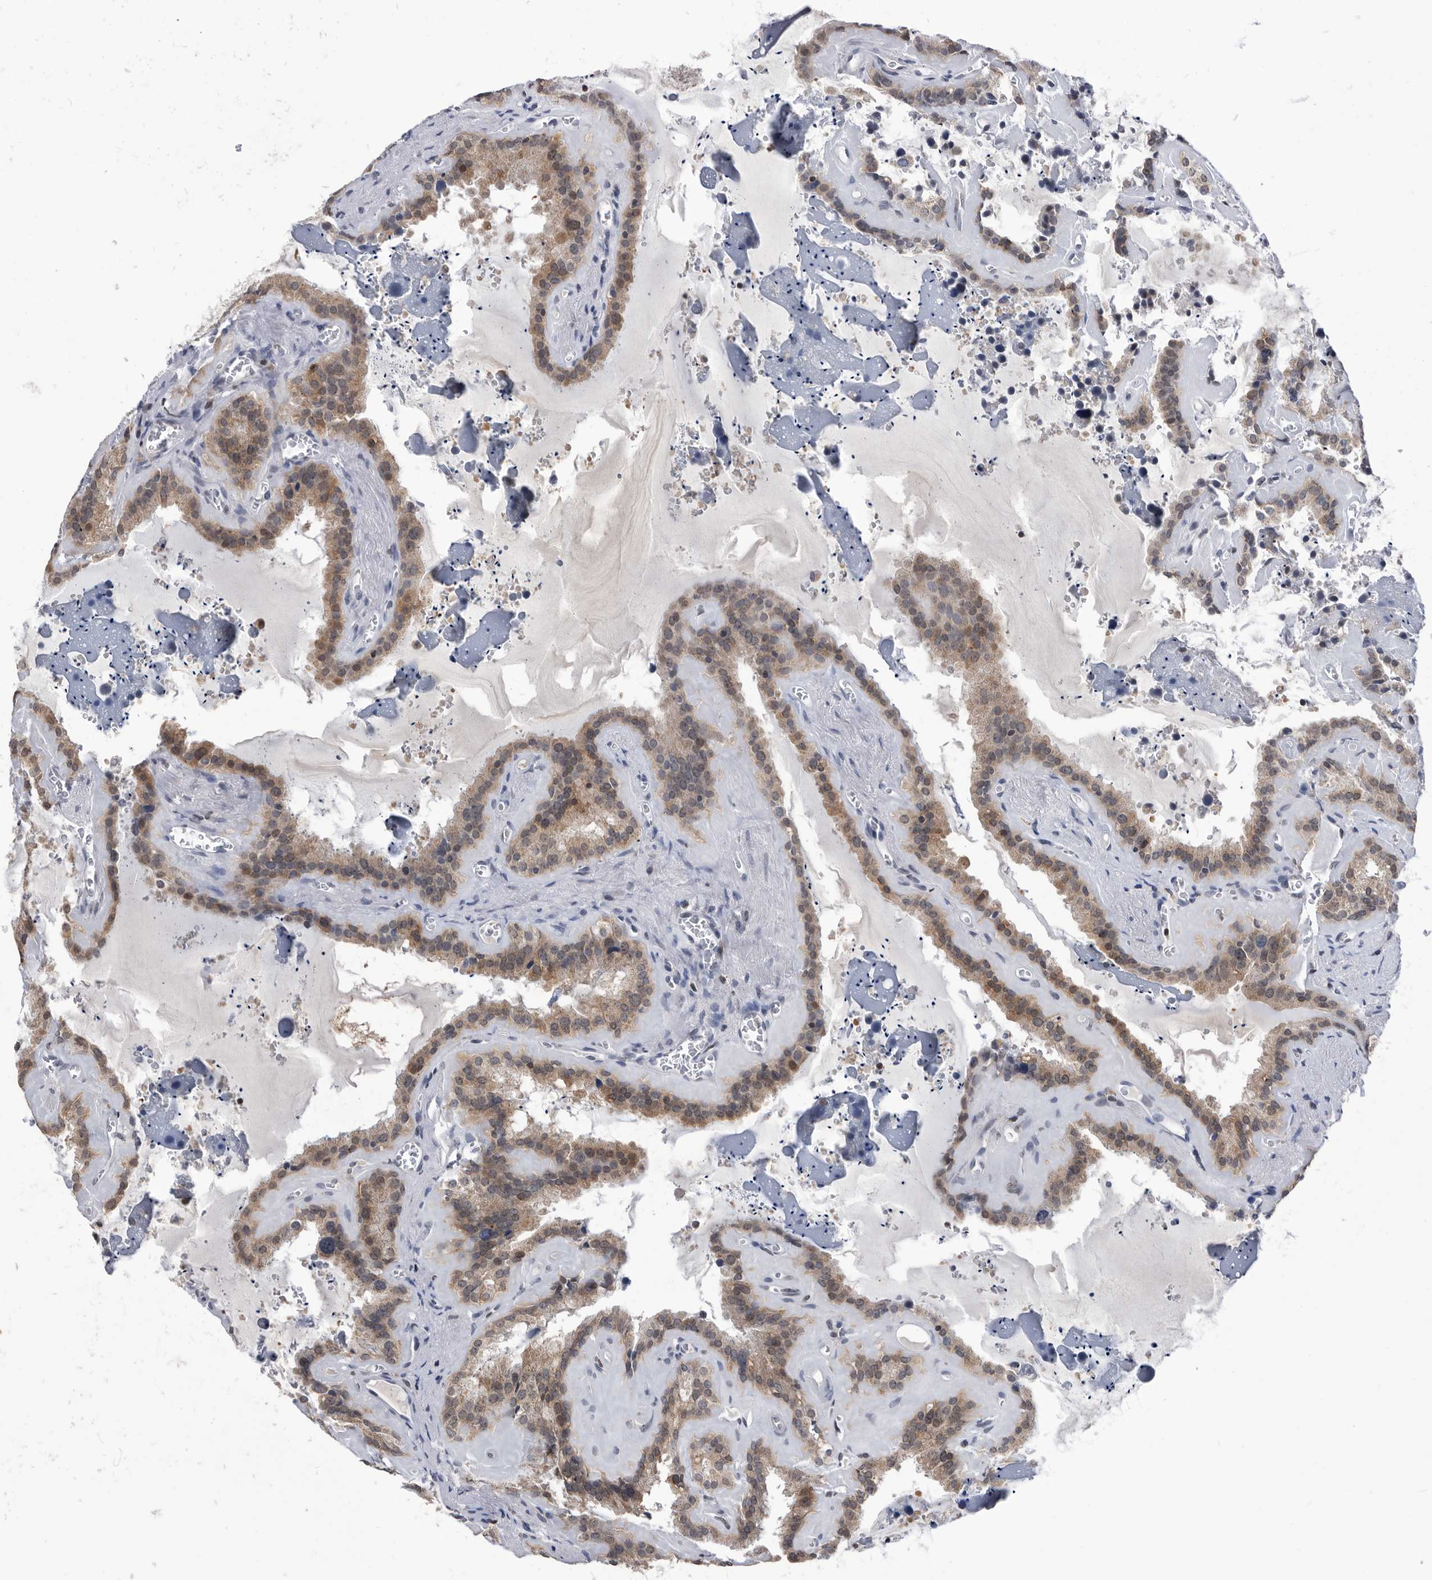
{"staining": {"intensity": "moderate", "quantity": ">75%", "location": "cytoplasmic/membranous"}, "tissue": "seminal vesicle", "cell_type": "Glandular cells", "image_type": "normal", "snomed": [{"axis": "morphology", "description": "Normal tissue, NOS"}, {"axis": "topography", "description": "Prostate"}, {"axis": "topography", "description": "Seminal veicle"}], "caption": "The immunohistochemical stain highlights moderate cytoplasmic/membranous staining in glandular cells of benign seminal vesicle. (DAB (3,3'-diaminobenzidine) IHC with brightfield microscopy, high magnification).", "gene": "TSTD1", "patient": {"sex": "male", "age": 59}}